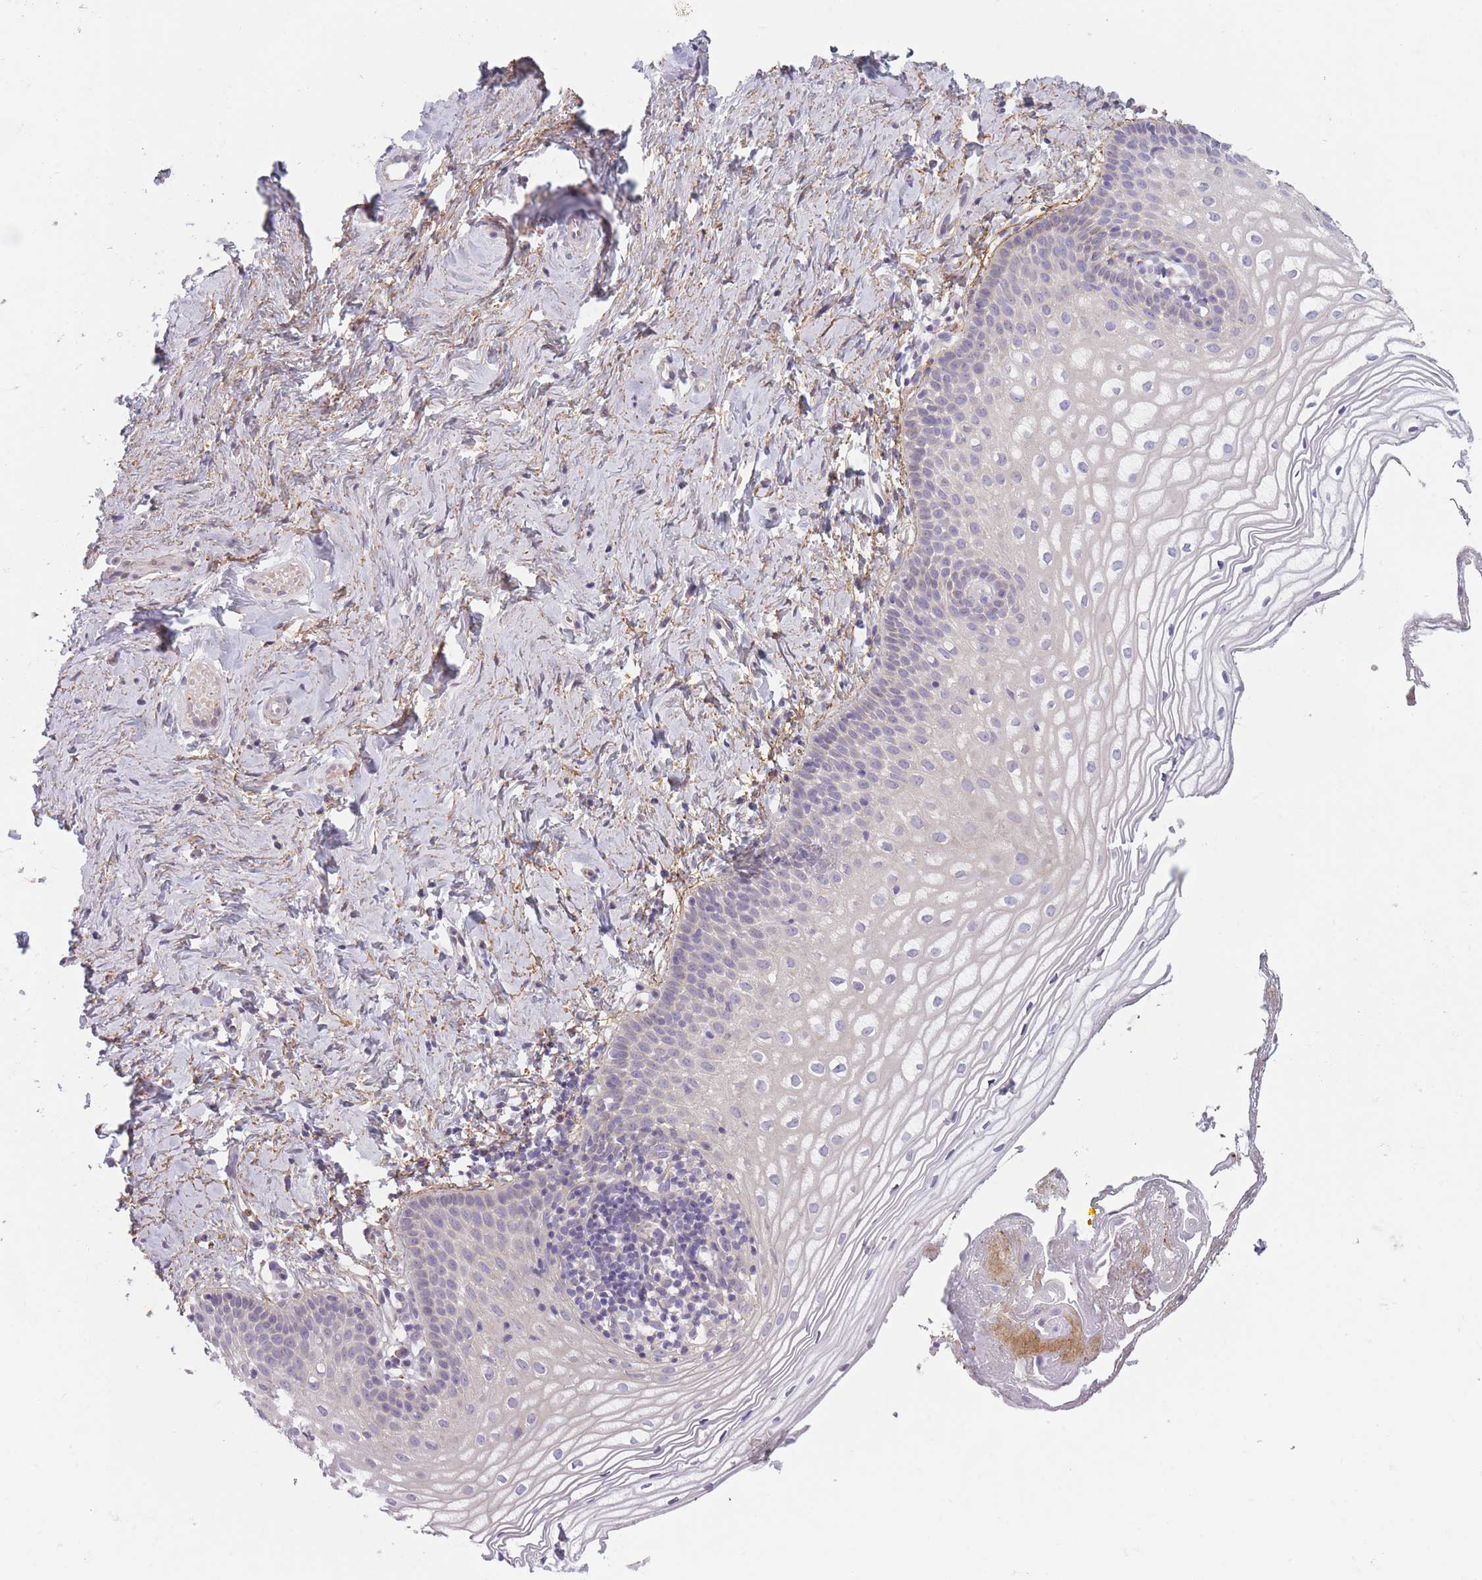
{"staining": {"intensity": "negative", "quantity": "none", "location": "none"}, "tissue": "vagina", "cell_type": "Squamous epithelial cells", "image_type": "normal", "snomed": [{"axis": "morphology", "description": "Normal tissue, NOS"}, {"axis": "topography", "description": "Vagina"}], "caption": "The micrograph shows no significant expression in squamous epithelial cells of vagina.", "gene": "AP3M1", "patient": {"sex": "female", "age": 56}}